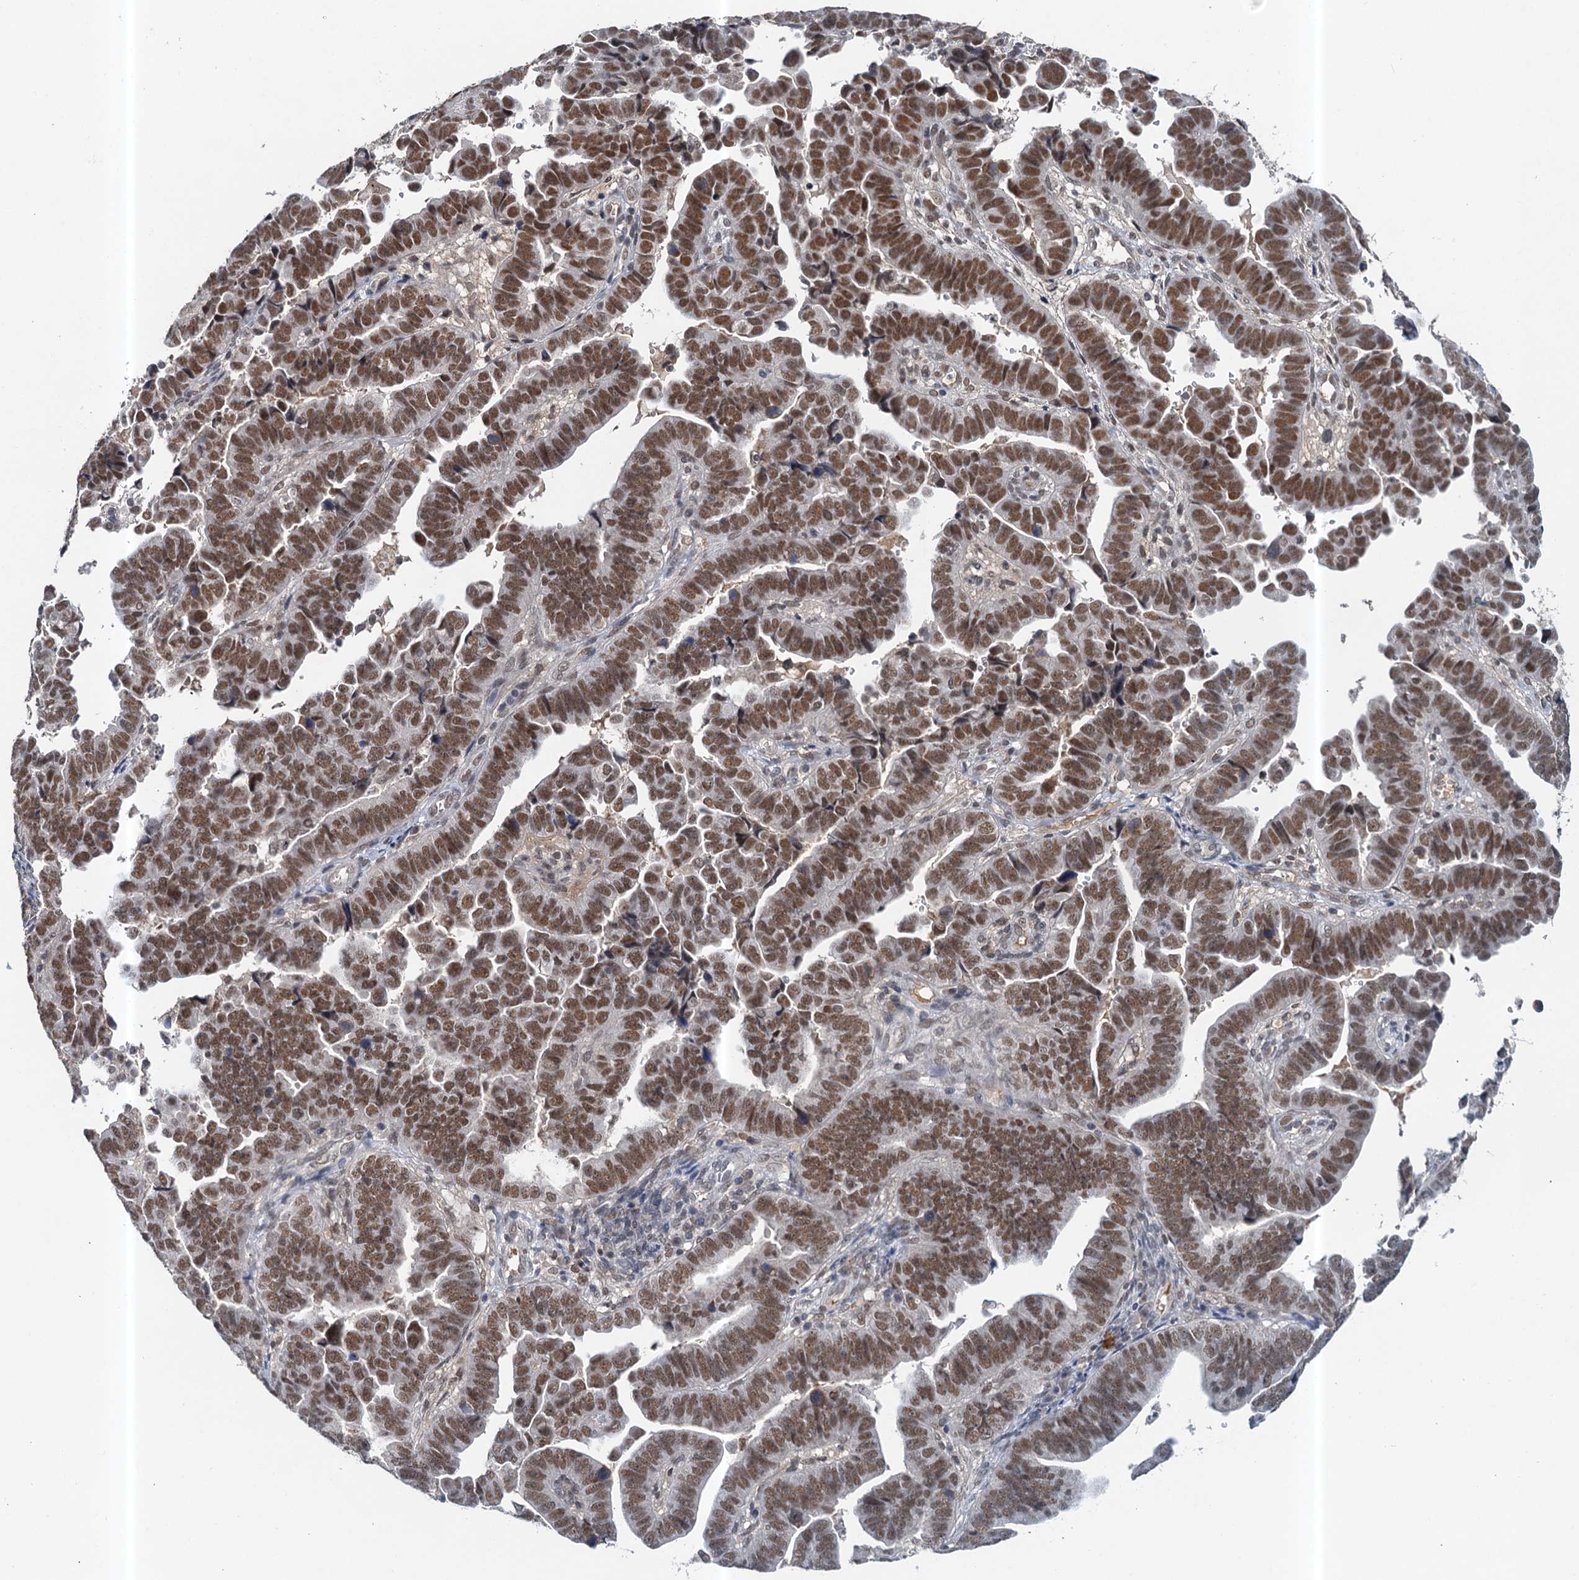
{"staining": {"intensity": "moderate", "quantity": ">75%", "location": "nuclear"}, "tissue": "endometrial cancer", "cell_type": "Tumor cells", "image_type": "cancer", "snomed": [{"axis": "morphology", "description": "Adenocarcinoma, NOS"}, {"axis": "topography", "description": "Endometrium"}], "caption": "This photomicrograph exhibits immunohistochemistry (IHC) staining of adenocarcinoma (endometrial), with medium moderate nuclear staining in about >75% of tumor cells.", "gene": "CSTF3", "patient": {"sex": "female", "age": 75}}